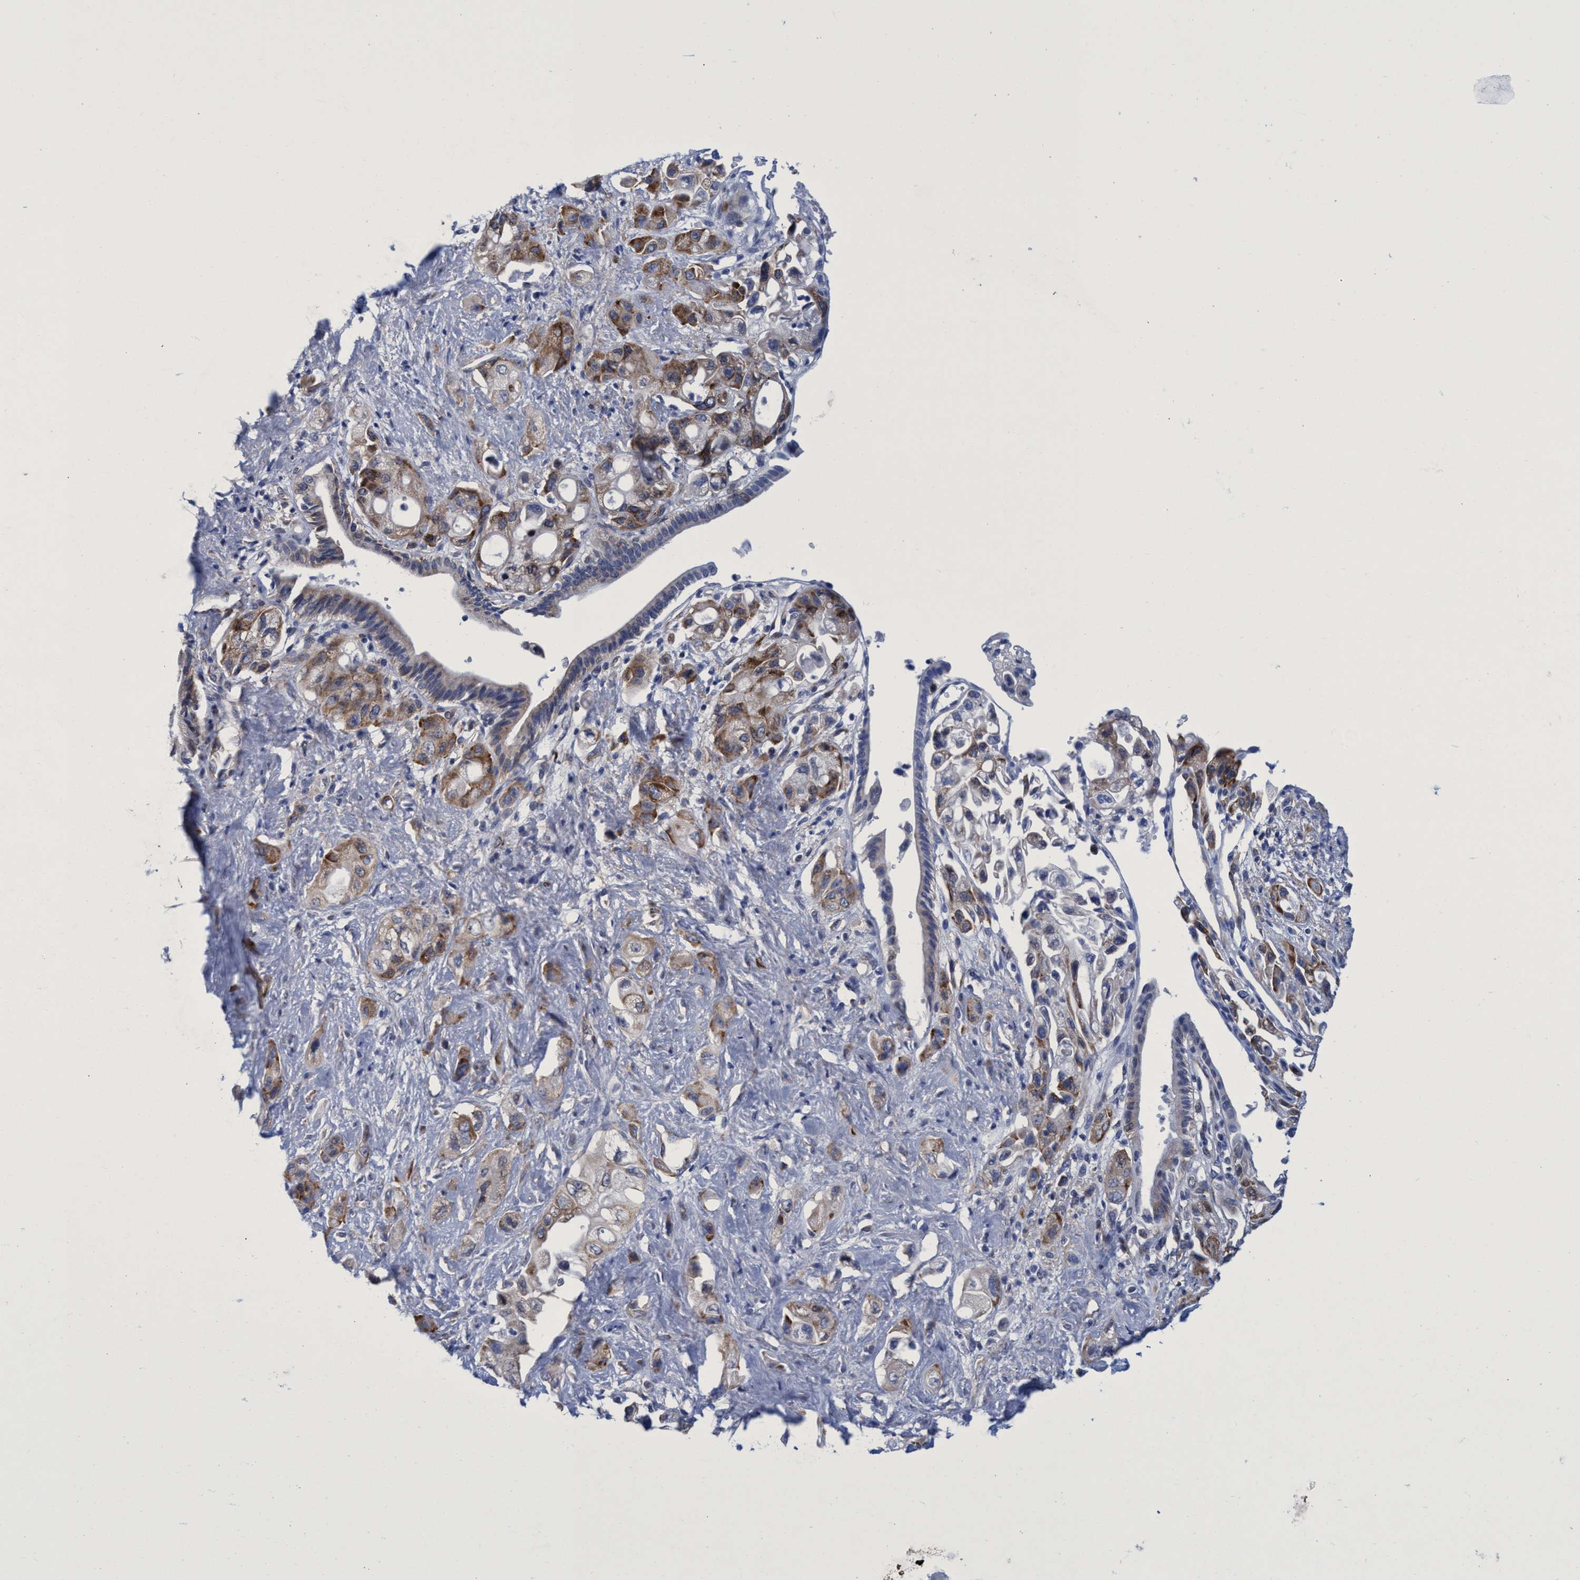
{"staining": {"intensity": "moderate", "quantity": ">75%", "location": "cytoplasmic/membranous"}, "tissue": "pancreatic cancer", "cell_type": "Tumor cells", "image_type": "cancer", "snomed": [{"axis": "morphology", "description": "Adenocarcinoma, NOS"}, {"axis": "topography", "description": "Pancreas"}], "caption": "There is medium levels of moderate cytoplasmic/membranous expression in tumor cells of pancreatic cancer (adenocarcinoma), as demonstrated by immunohistochemical staining (brown color).", "gene": "R3HCC1", "patient": {"sex": "female", "age": 66}}